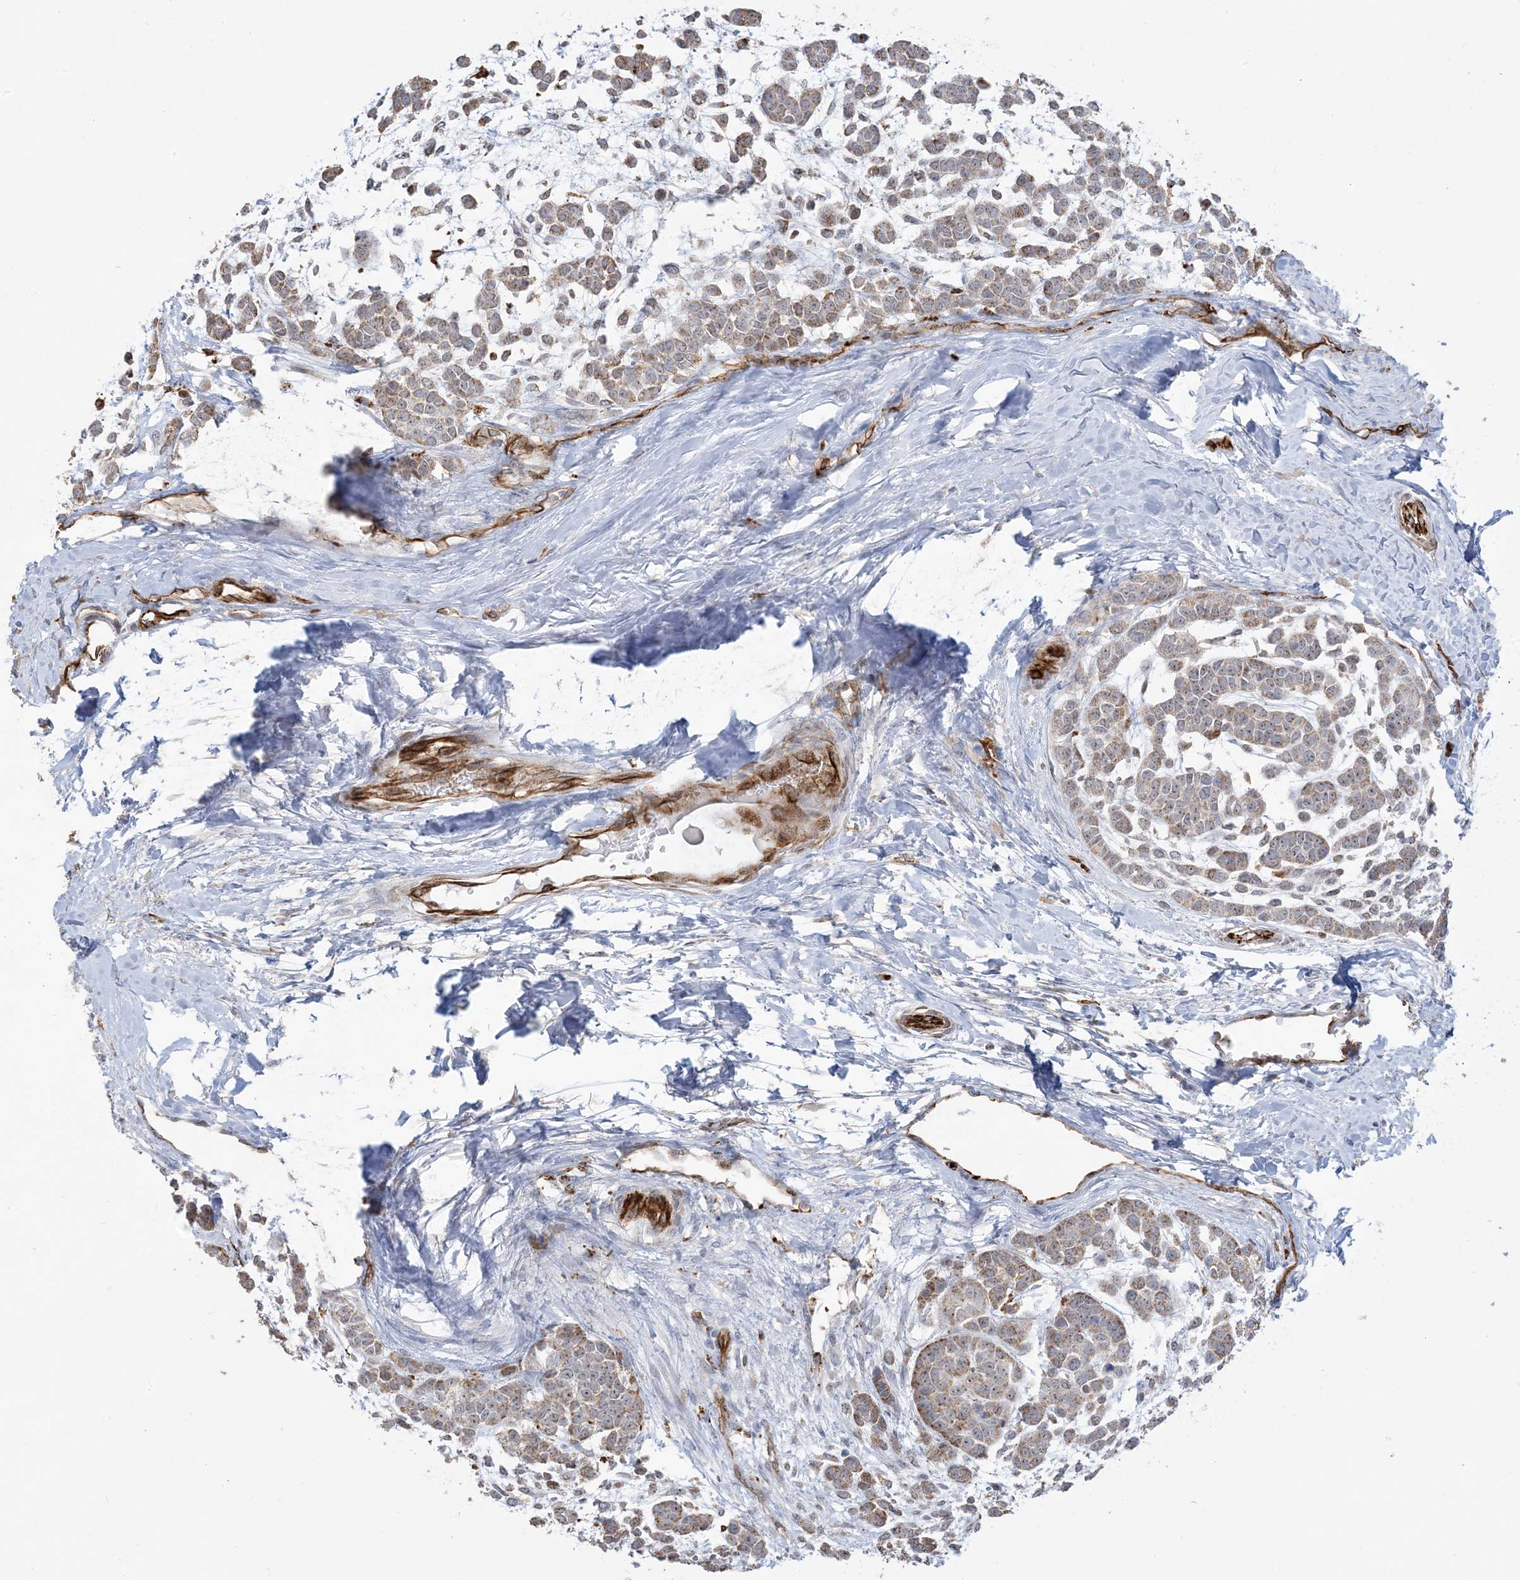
{"staining": {"intensity": "weak", "quantity": "25%-75%", "location": "cytoplasmic/membranous"}, "tissue": "head and neck cancer", "cell_type": "Tumor cells", "image_type": "cancer", "snomed": [{"axis": "morphology", "description": "Adenocarcinoma, NOS"}, {"axis": "morphology", "description": "Adenoma, NOS"}, {"axis": "topography", "description": "Head-Neck"}], "caption": "An immunohistochemistry histopathology image of neoplastic tissue is shown. Protein staining in brown shows weak cytoplasmic/membranous positivity in head and neck adenocarcinoma within tumor cells.", "gene": "AGA", "patient": {"sex": "female", "age": 55}}